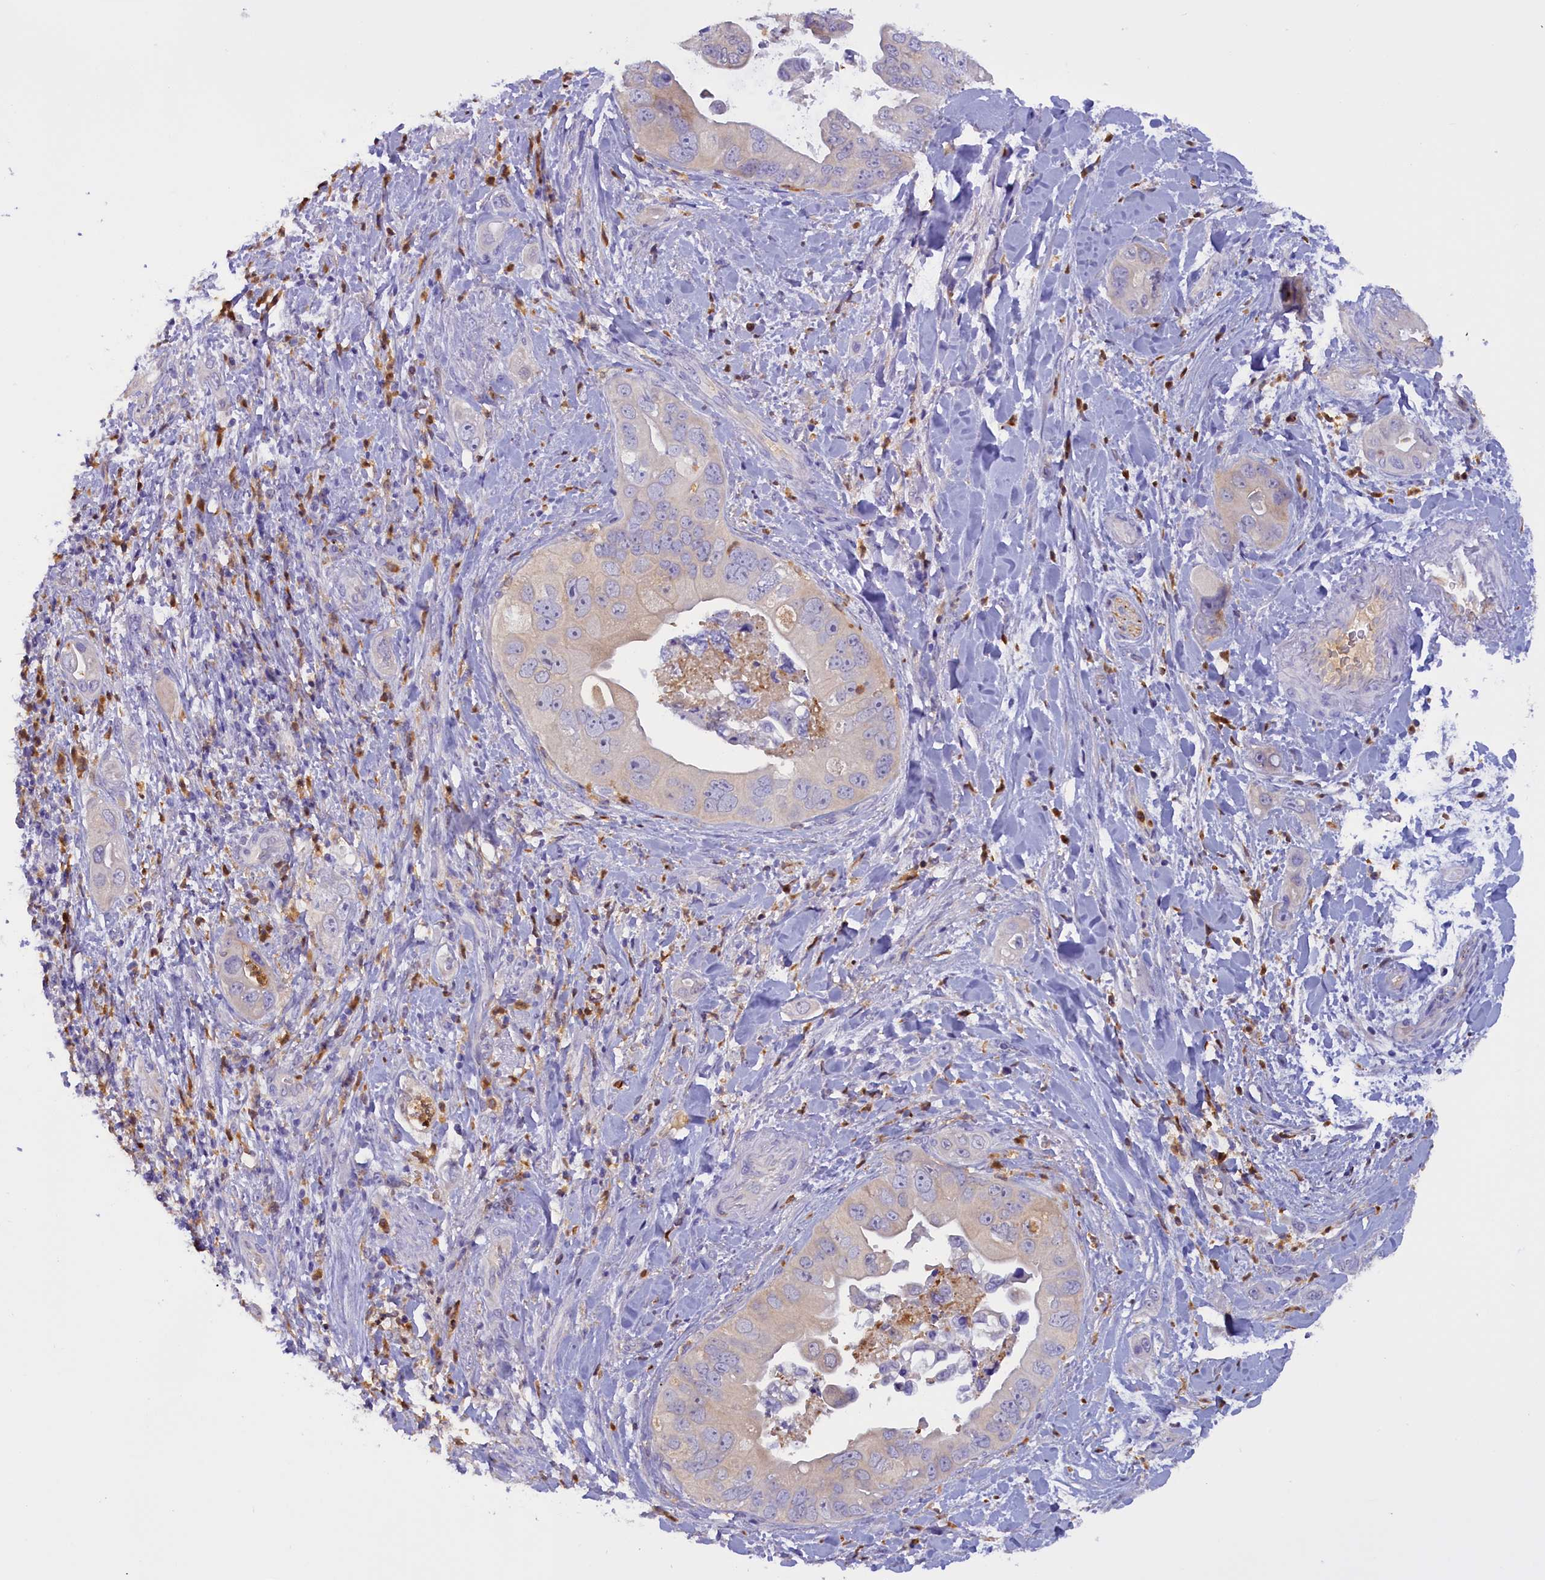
{"staining": {"intensity": "negative", "quantity": "none", "location": "none"}, "tissue": "pancreatic cancer", "cell_type": "Tumor cells", "image_type": "cancer", "snomed": [{"axis": "morphology", "description": "Adenocarcinoma, NOS"}, {"axis": "topography", "description": "Pancreas"}], "caption": "The micrograph demonstrates no significant expression in tumor cells of pancreatic adenocarcinoma.", "gene": "FAM149B1", "patient": {"sex": "female", "age": 78}}